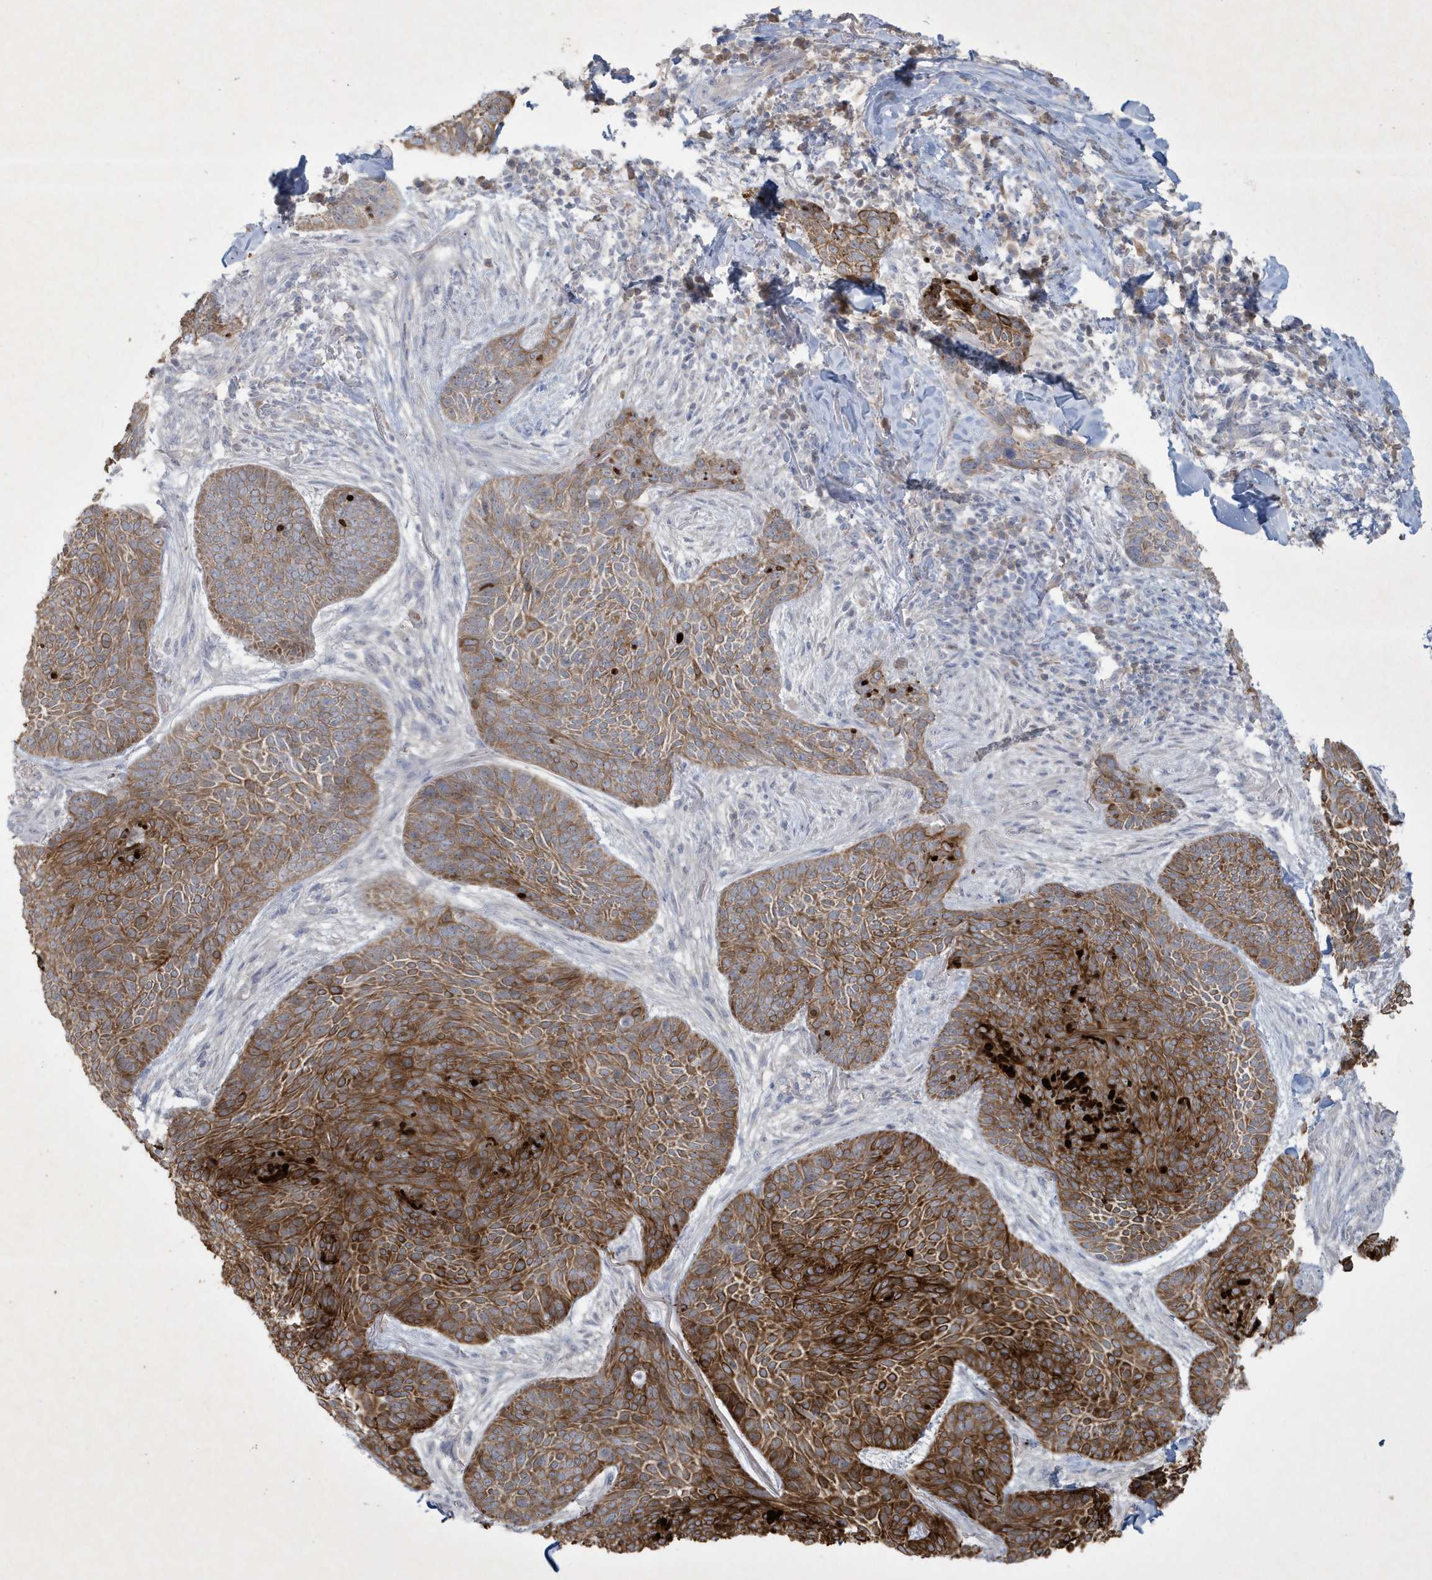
{"staining": {"intensity": "strong", "quantity": ">75%", "location": "cytoplasmic/membranous"}, "tissue": "skin cancer", "cell_type": "Tumor cells", "image_type": "cancer", "snomed": [{"axis": "morphology", "description": "Basal cell carcinoma"}, {"axis": "topography", "description": "Skin"}], "caption": "This photomicrograph demonstrates IHC staining of skin cancer, with high strong cytoplasmic/membranous positivity in approximately >75% of tumor cells.", "gene": "CCDC24", "patient": {"sex": "male", "age": 85}}